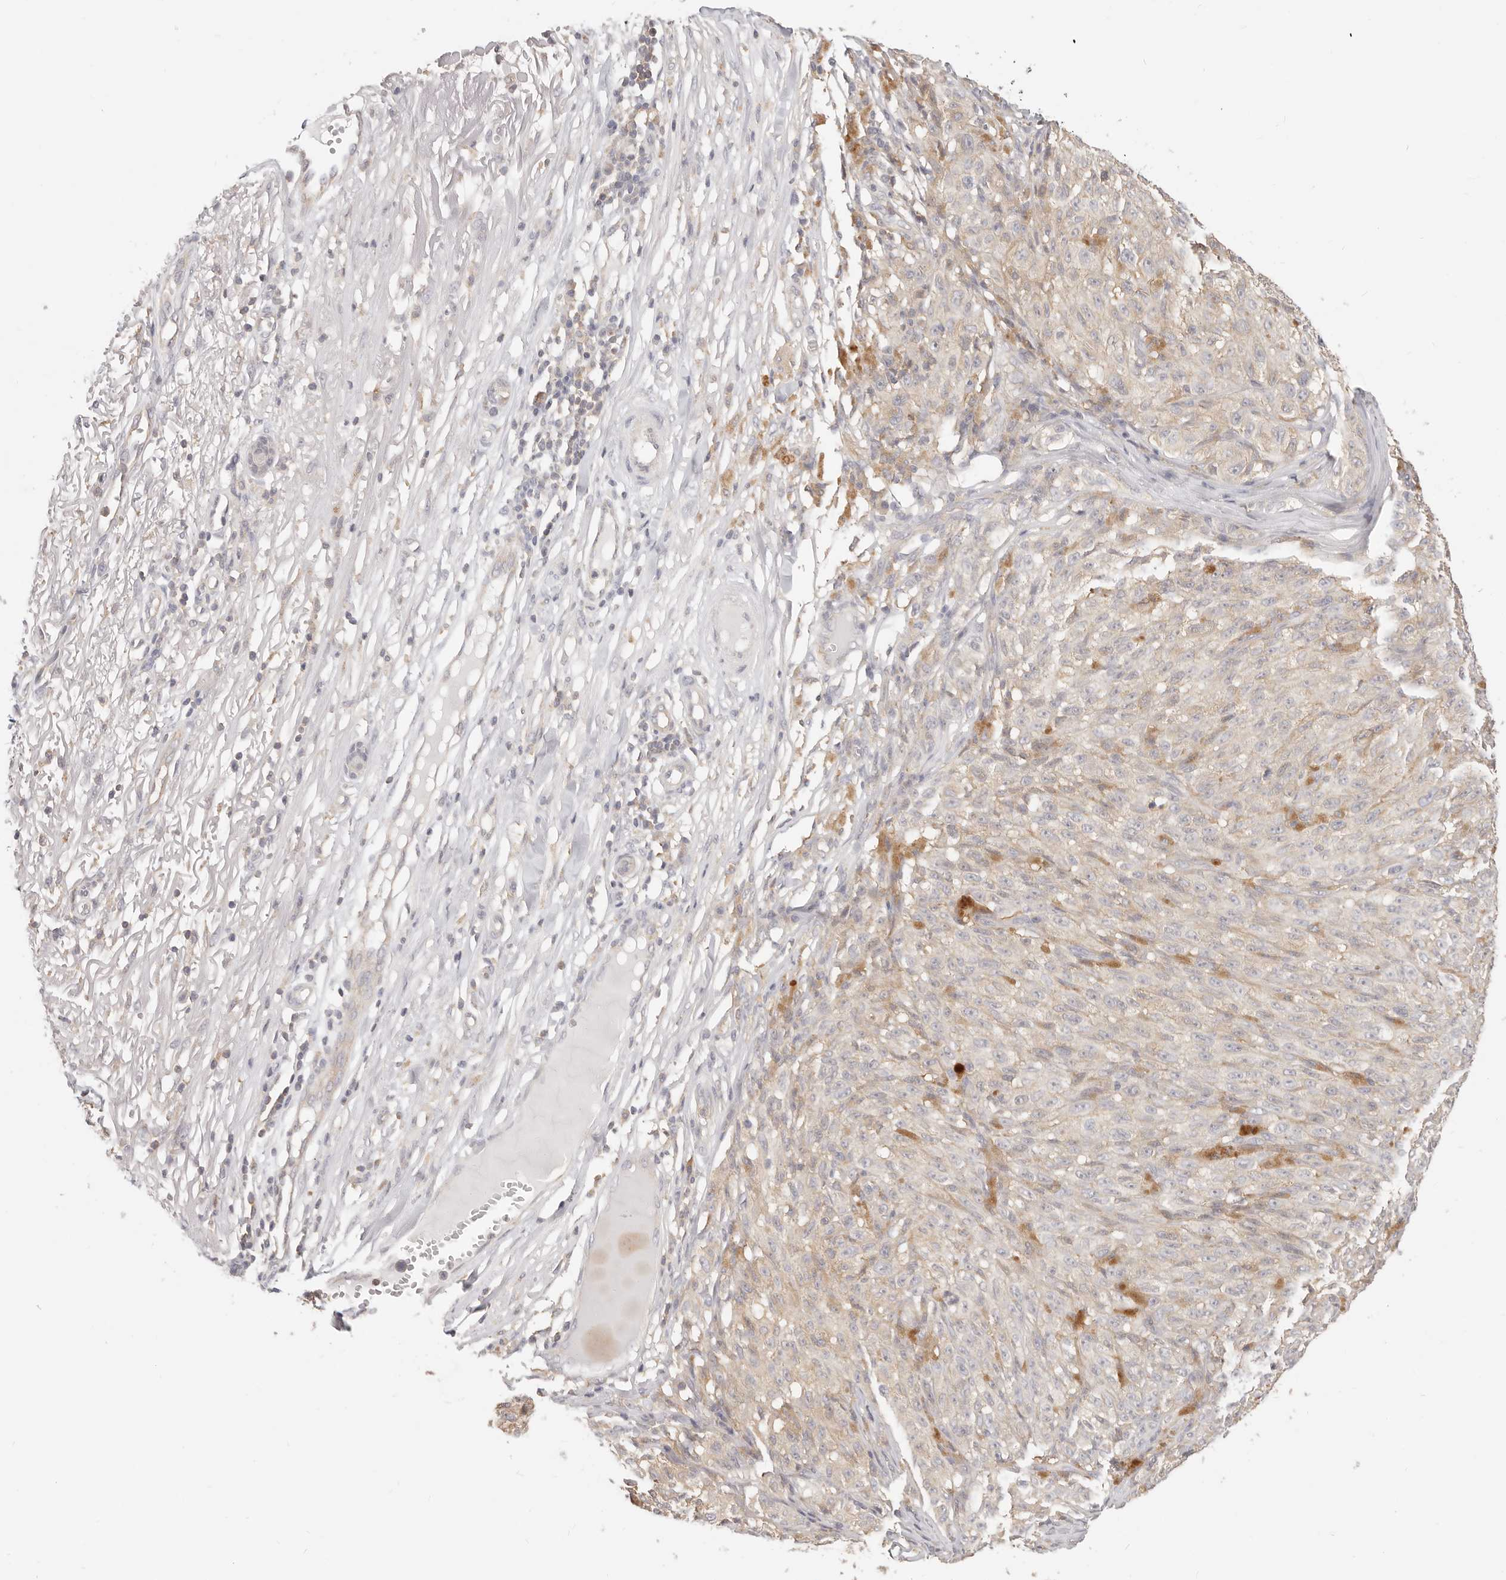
{"staining": {"intensity": "moderate", "quantity": "25%-75%", "location": "cytoplasmic/membranous"}, "tissue": "melanoma", "cell_type": "Tumor cells", "image_type": "cancer", "snomed": [{"axis": "morphology", "description": "Malignant melanoma, NOS"}, {"axis": "topography", "description": "Skin"}], "caption": "This is an image of IHC staining of malignant melanoma, which shows moderate positivity in the cytoplasmic/membranous of tumor cells.", "gene": "DTNBP1", "patient": {"sex": "female", "age": 82}}